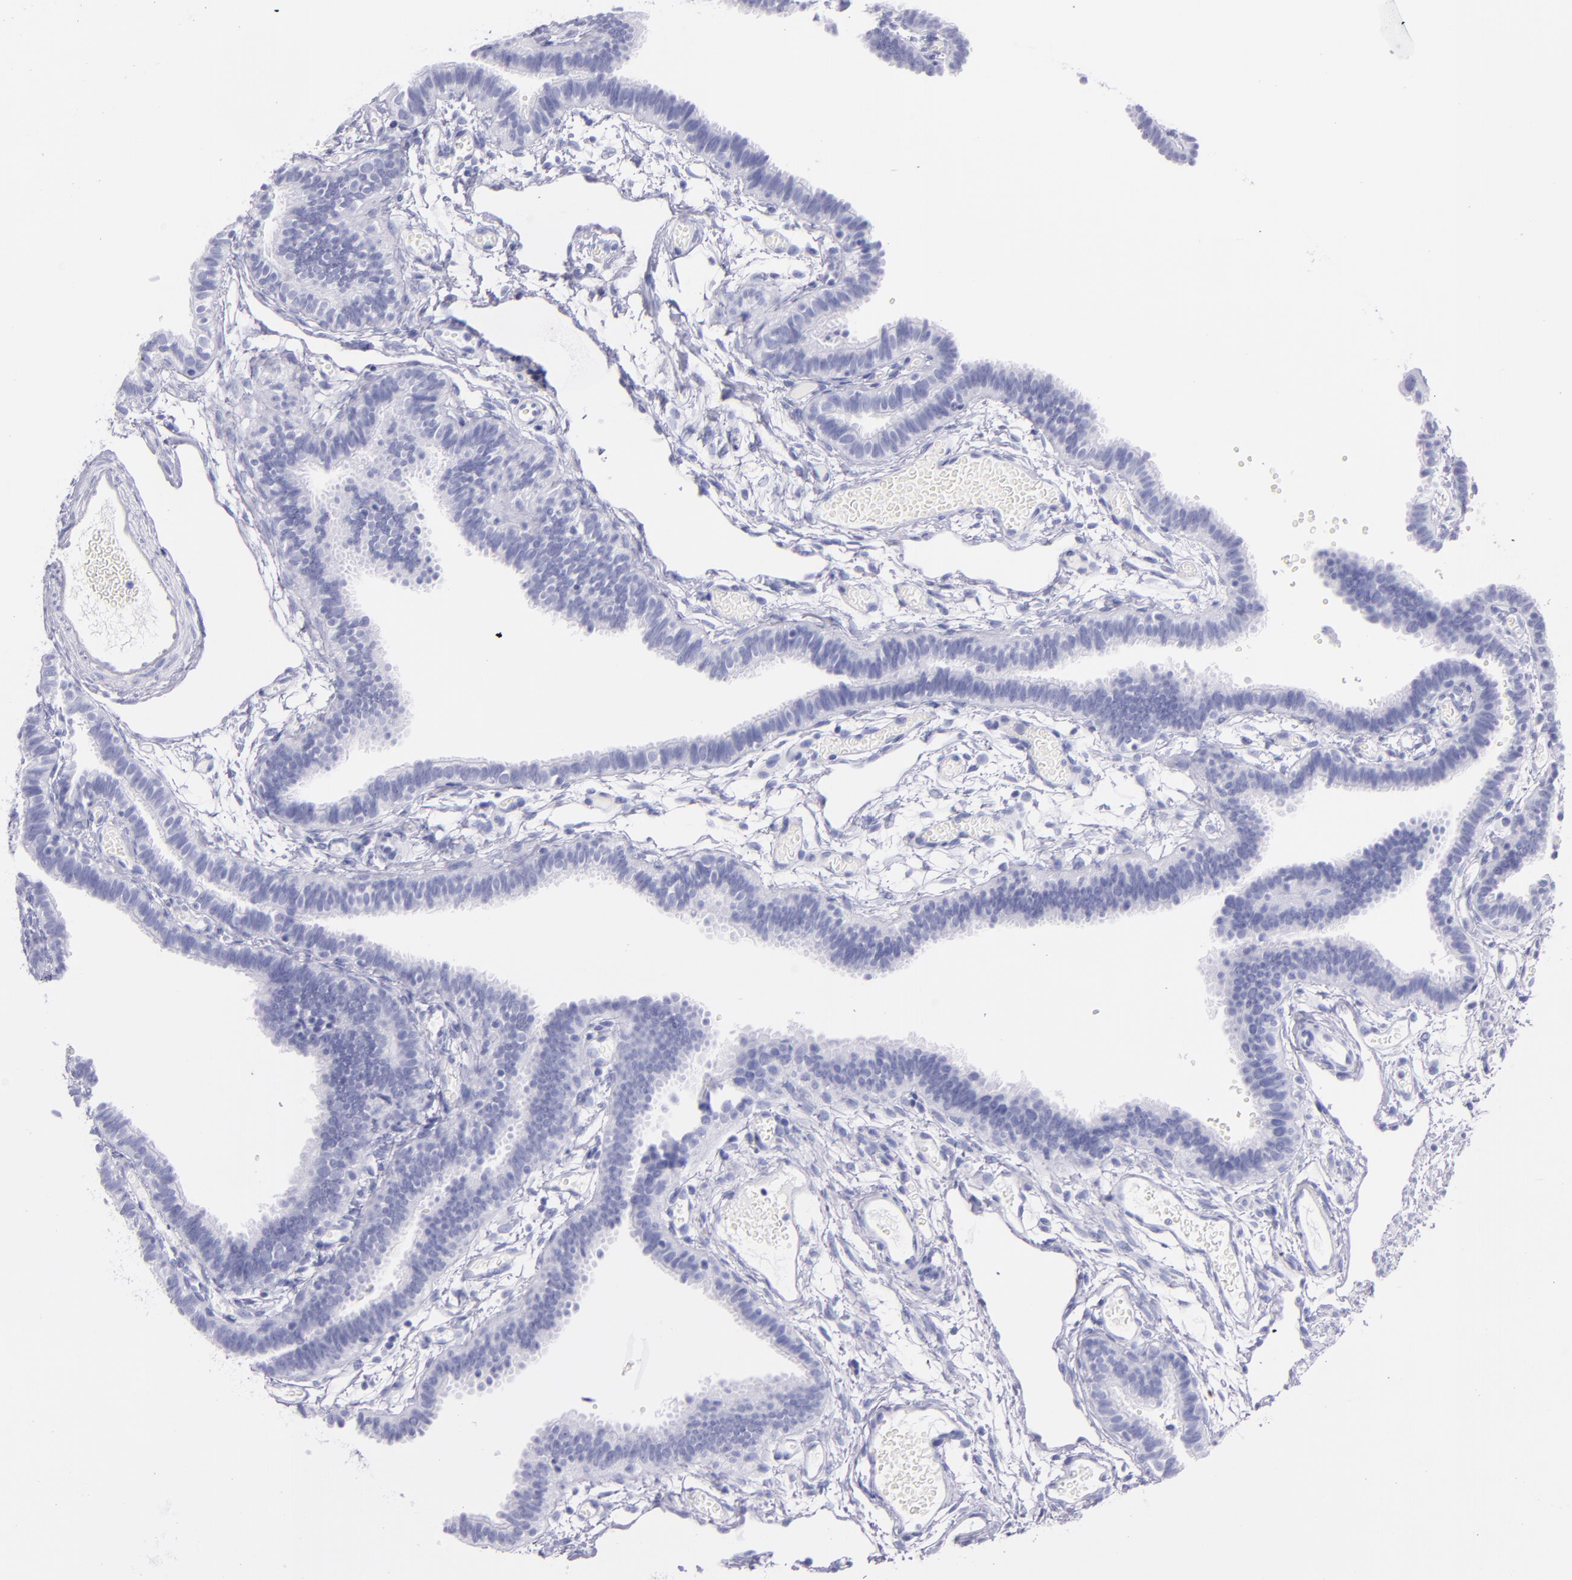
{"staining": {"intensity": "negative", "quantity": "none", "location": "none"}, "tissue": "fallopian tube", "cell_type": "Glandular cells", "image_type": "normal", "snomed": [{"axis": "morphology", "description": "Normal tissue, NOS"}, {"axis": "topography", "description": "Fallopian tube"}], "caption": "The image exhibits no staining of glandular cells in normal fallopian tube. Nuclei are stained in blue.", "gene": "SFTPA2", "patient": {"sex": "female", "age": 29}}